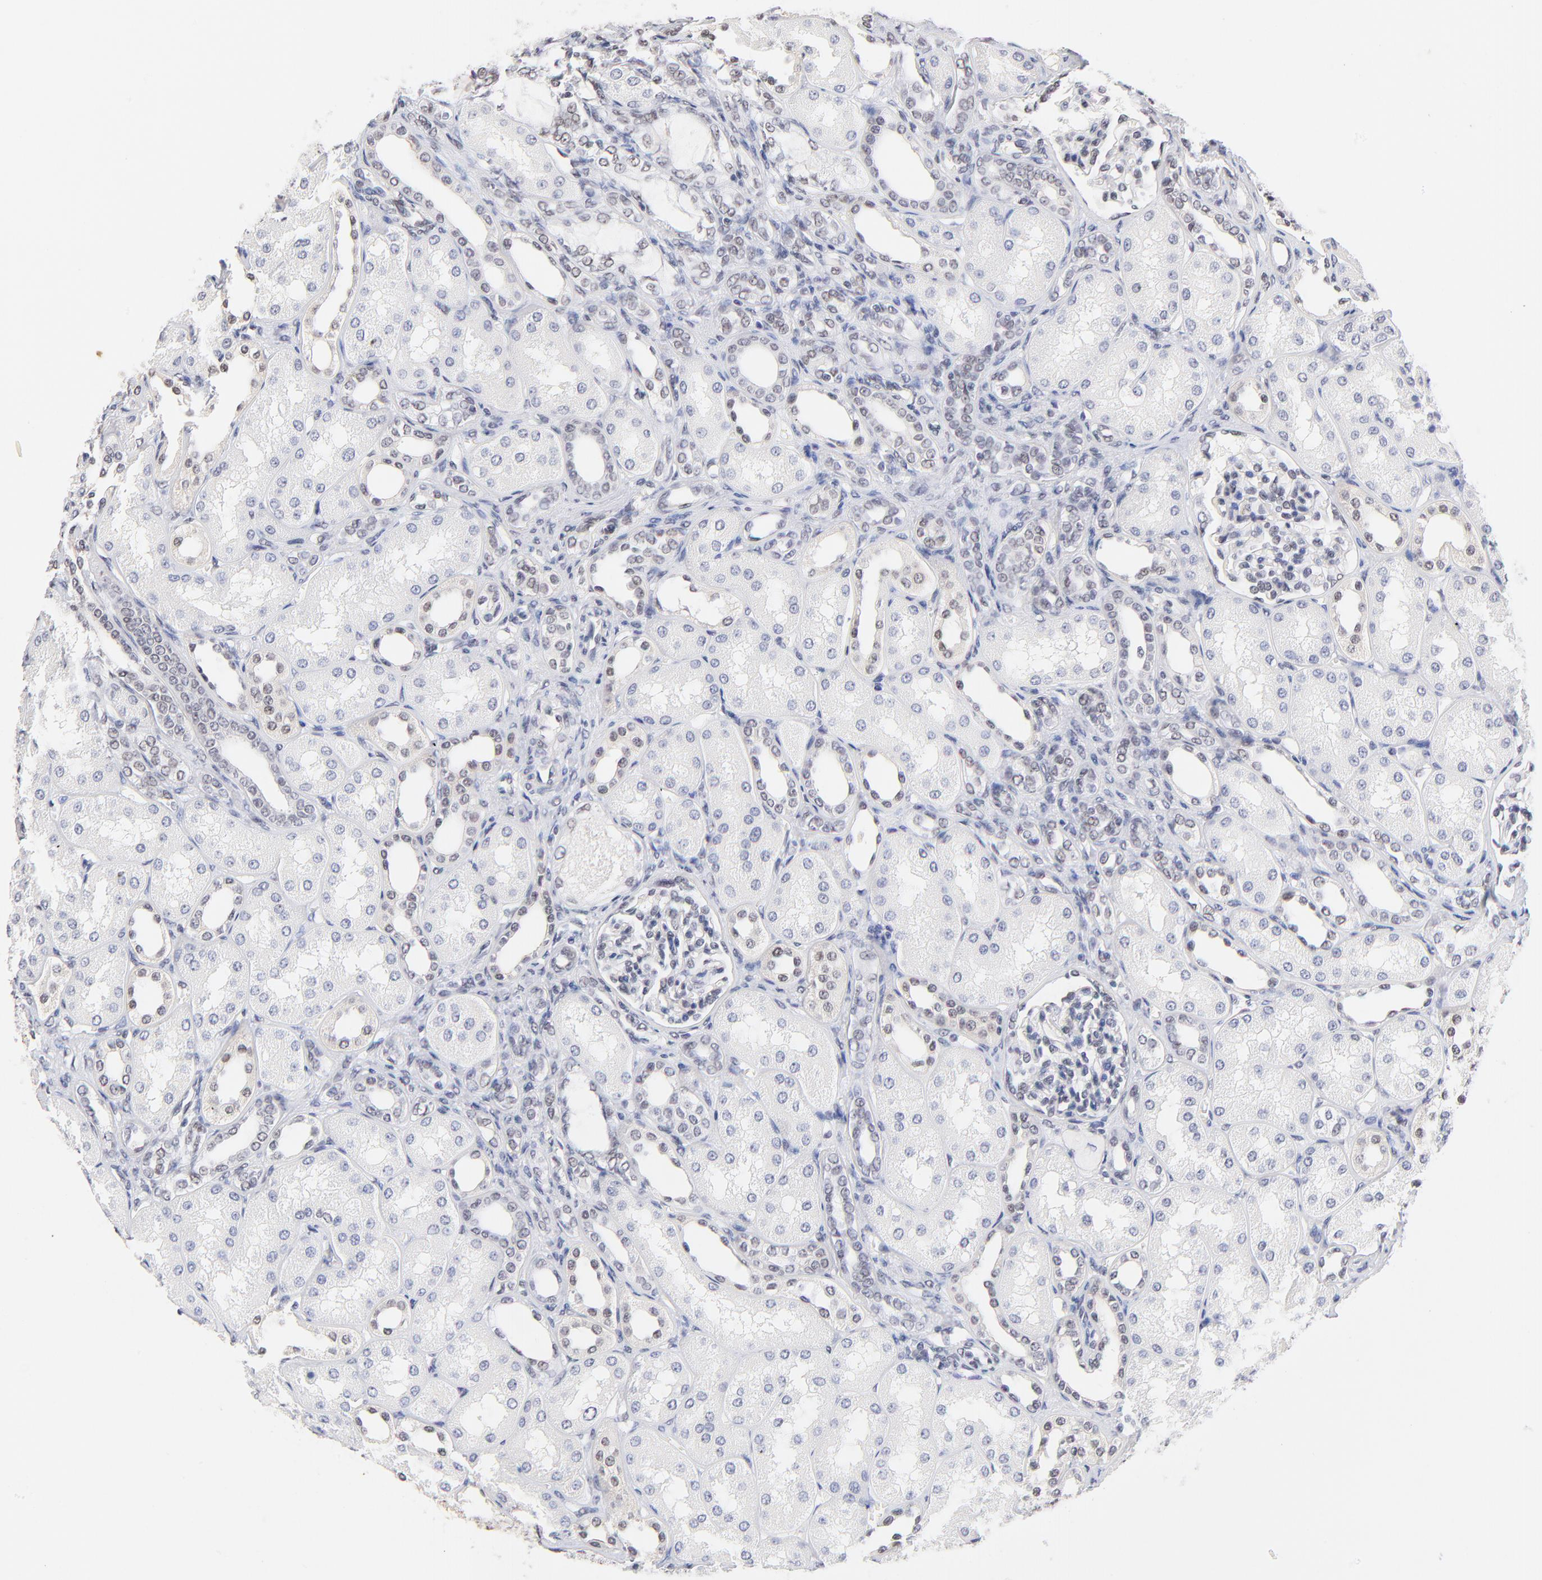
{"staining": {"intensity": "negative", "quantity": "none", "location": "none"}, "tissue": "kidney", "cell_type": "Cells in glomeruli", "image_type": "normal", "snomed": [{"axis": "morphology", "description": "Normal tissue, NOS"}, {"axis": "topography", "description": "Kidney"}], "caption": "This is an IHC image of normal kidney. There is no expression in cells in glomeruli.", "gene": "ZNF74", "patient": {"sex": "male", "age": 7}}